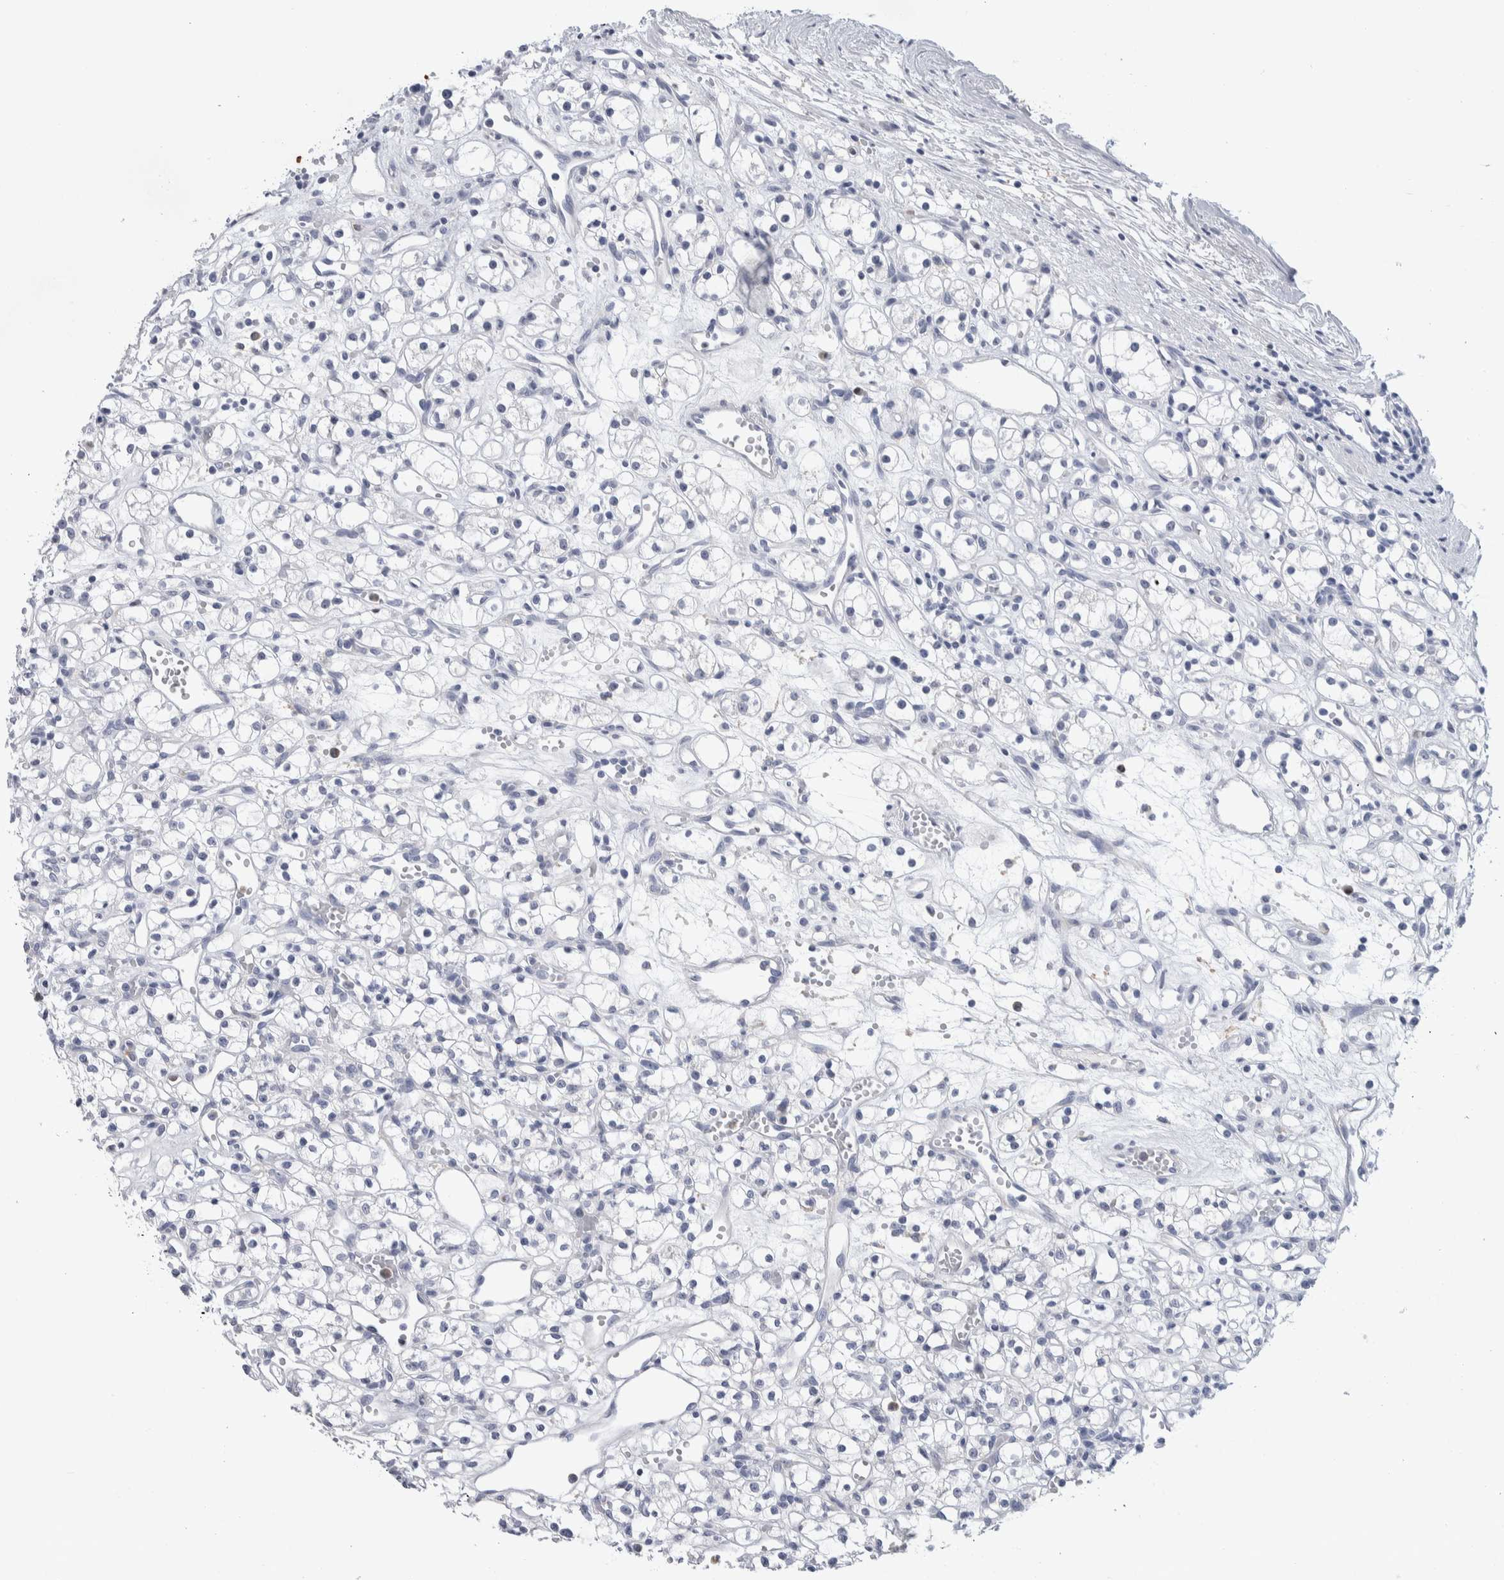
{"staining": {"intensity": "negative", "quantity": "none", "location": "none"}, "tissue": "renal cancer", "cell_type": "Tumor cells", "image_type": "cancer", "snomed": [{"axis": "morphology", "description": "Adenocarcinoma, NOS"}, {"axis": "topography", "description": "Kidney"}], "caption": "Adenocarcinoma (renal) was stained to show a protein in brown. There is no significant staining in tumor cells.", "gene": "LURAP1L", "patient": {"sex": "female", "age": 59}}